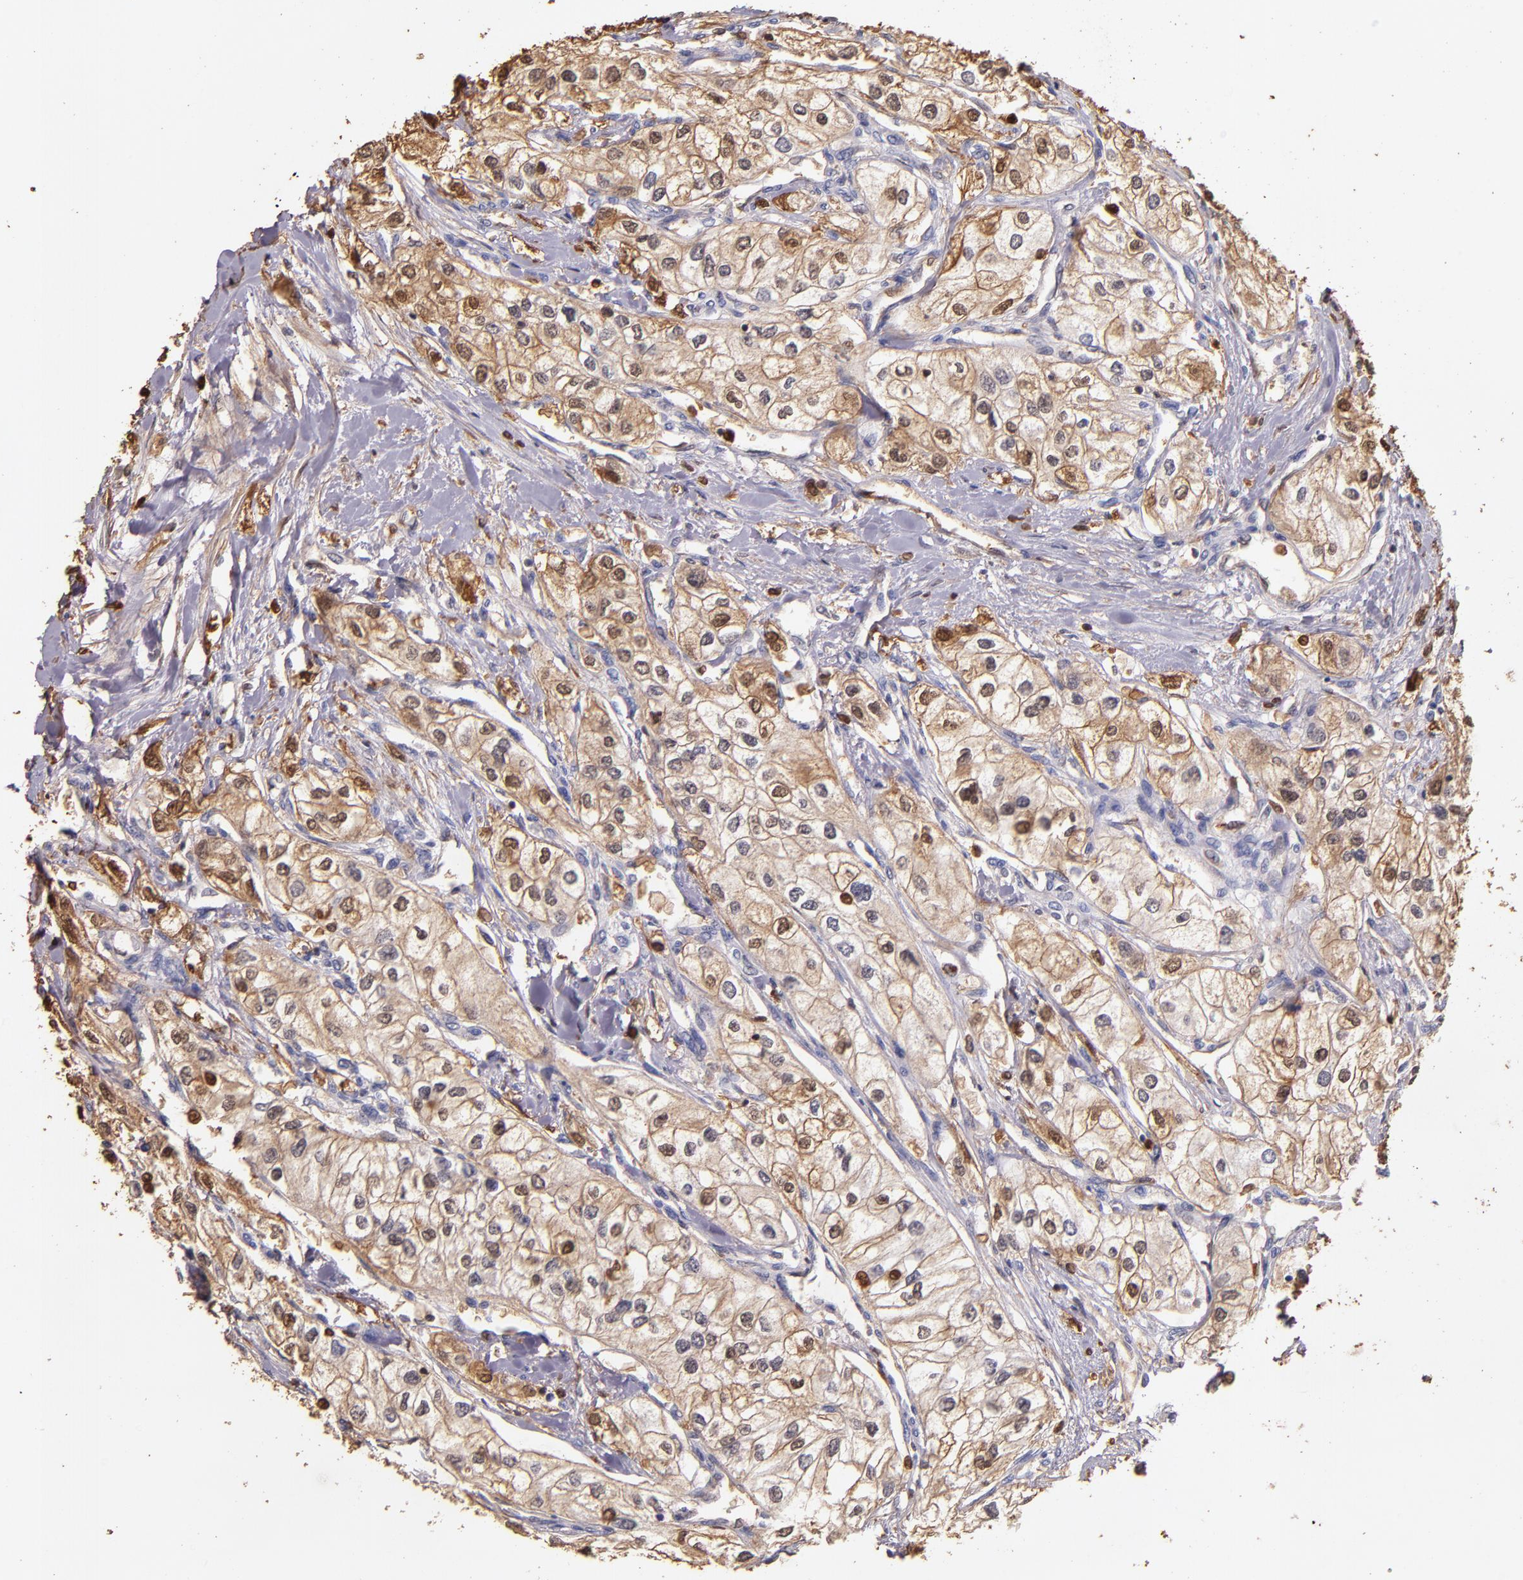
{"staining": {"intensity": "moderate", "quantity": ">75%", "location": "cytoplasmic/membranous,nuclear"}, "tissue": "renal cancer", "cell_type": "Tumor cells", "image_type": "cancer", "snomed": [{"axis": "morphology", "description": "Adenocarcinoma, NOS"}, {"axis": "topography", "description": "Kidney"}], "caption": "A brown stain labels moderate cytoplasmic/membranous and nuclear expression of a protein in renal cancer (adenocarcinoma) tumor cells.", "gene": "S100A6", "patient": {"sex": "male", "age": 57}}